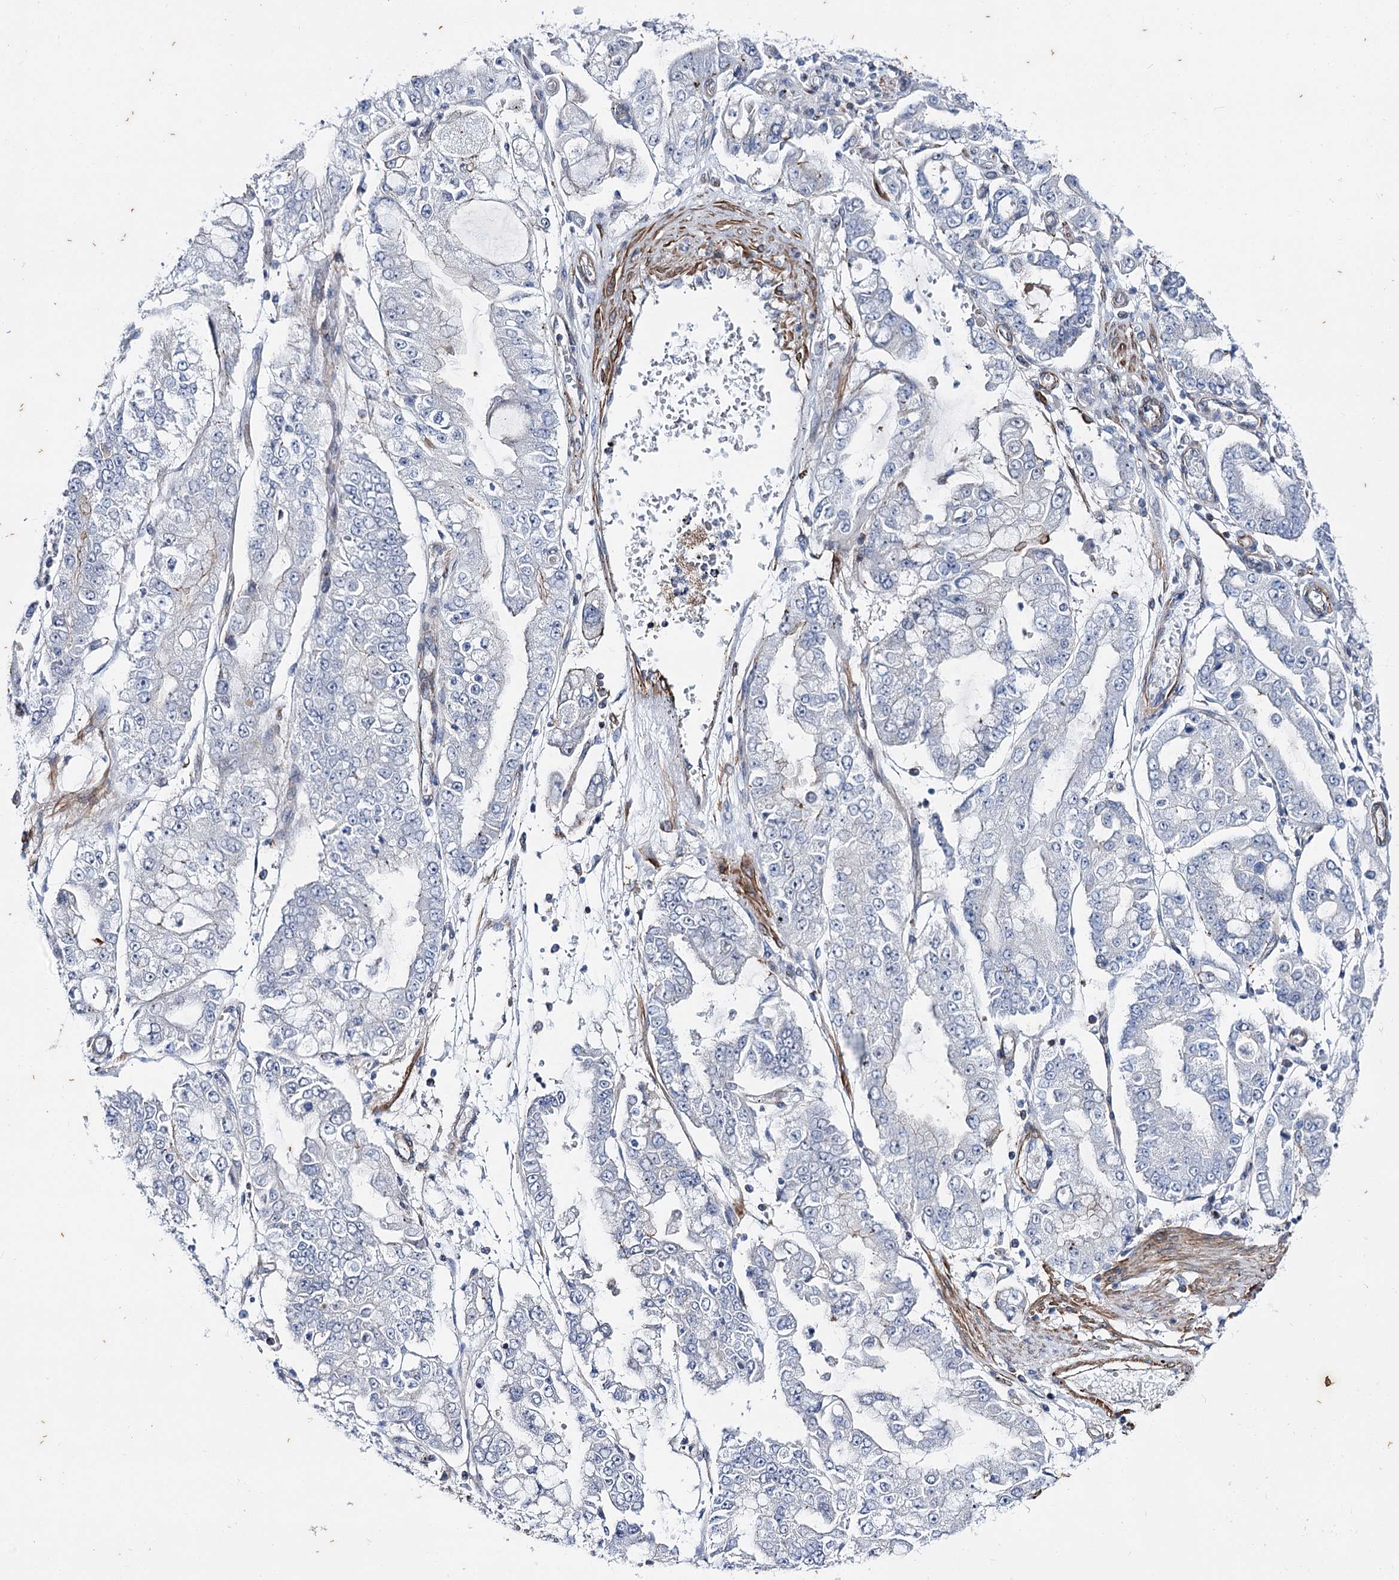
{"staining": {"intensity": "negative", "quantity": "none", "location": "none"}, "tissue": "stomach cancer", "cell_type": "Tumor cells", "image_type": "cancer", "snomed": [{"axis": "morphology", "description": "Adenocarcinoma, NOS"}, {"axis": "topography", "description": "Stomach"}], "caption": "The photomicrograph reveals no staining of tumor cells in adenocarcinoma (stomach).", "gene": "AGXT2", "patient": {"sex": "male", "age": 76}}